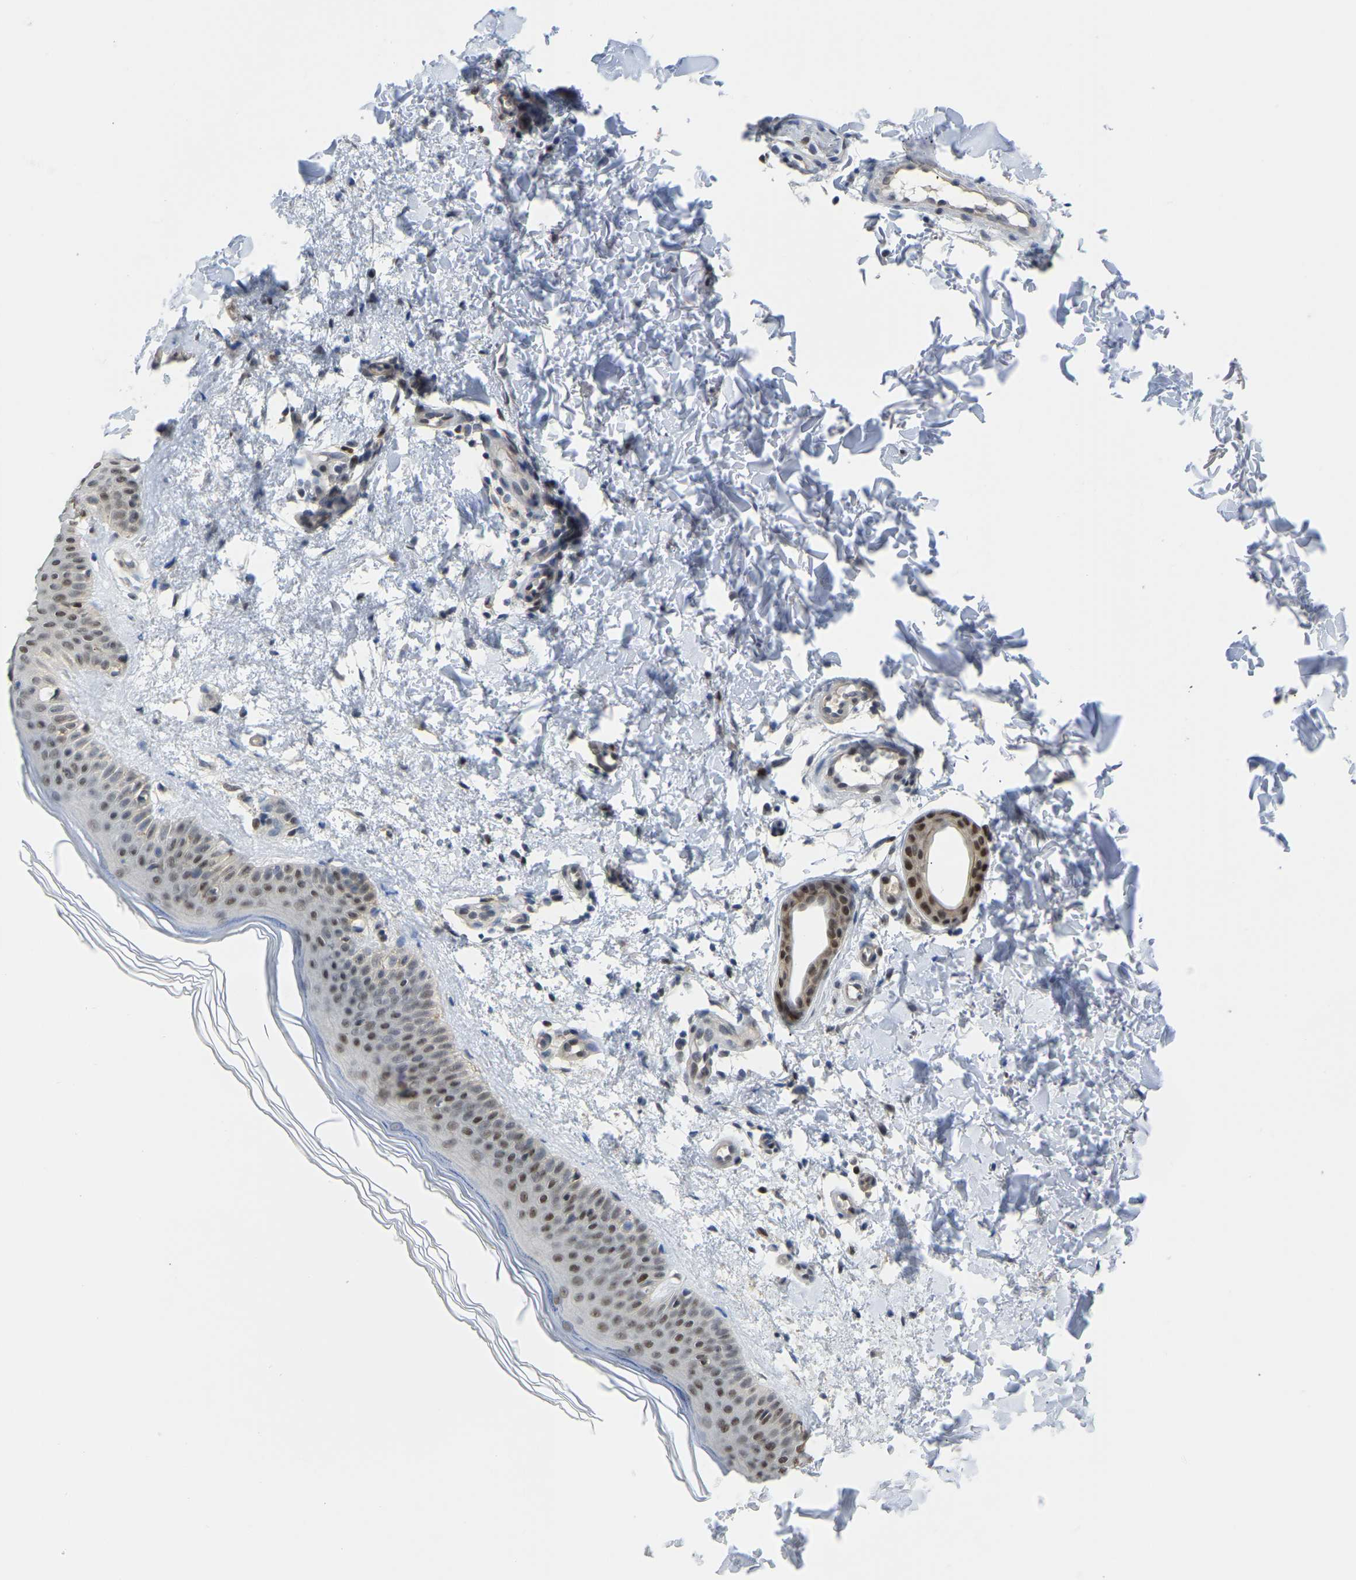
{"staining": {"intensity": "moderate", "quantity": "25%-75%", "location": "nuclear"}, "tissue": "skin", "cell_type": "Fibroblasts", "image_type": "normal", "snomed": [{"axis": "morphology", "description": "Normal tissue, NOS"}, {"axis": "morphology", "description": "Malignant melanoma, NOS"}, {"axis": "topography", "description": "Skin"}], "caption": "This micrograph reveals IHC staining of benign skin, with medium moderate nuclear staining in approximately 25%-75% of fibroblasts.", "gene": "KLRG2", "patient": {"sex": "male", "age": 83}}